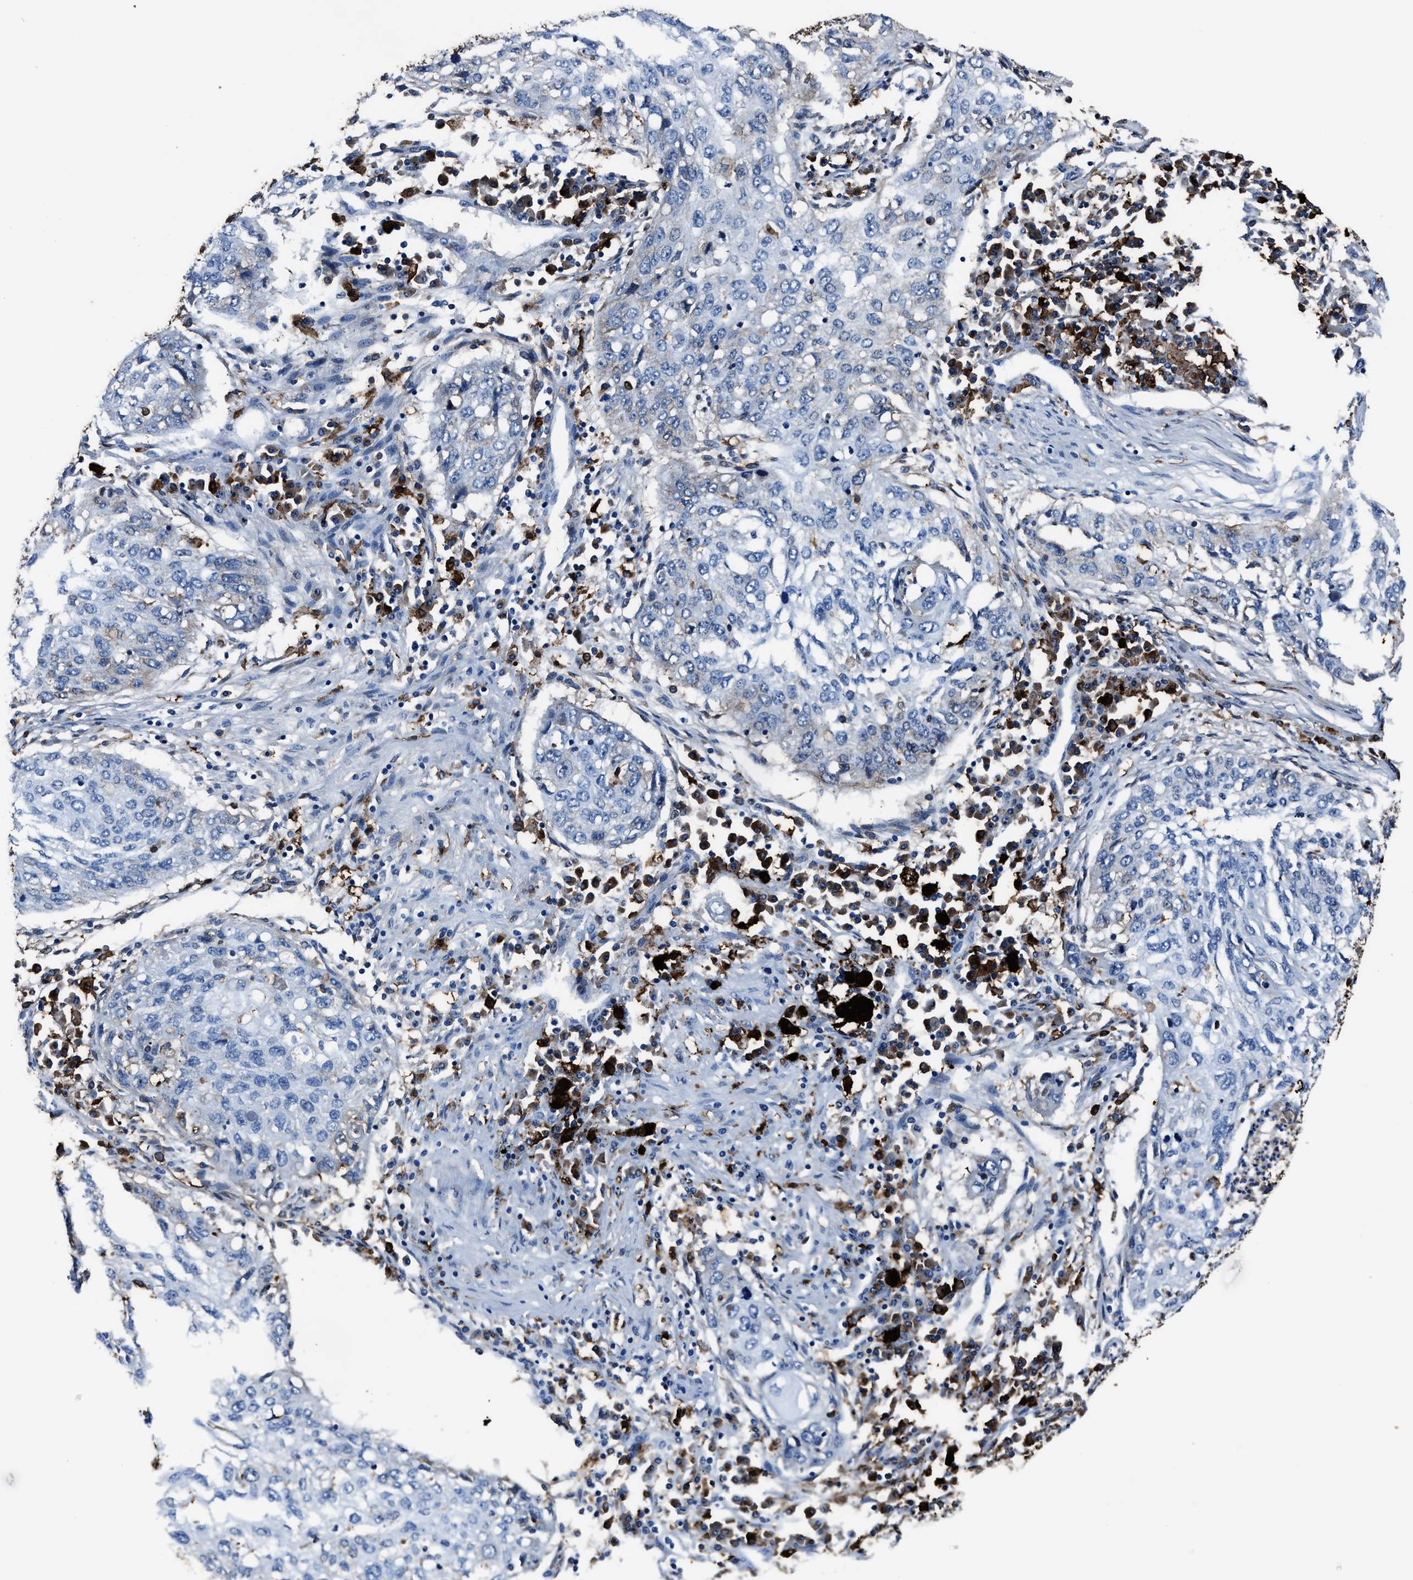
{"staining": {"intensity": "negative", "quantity": "none", "location": "none"}, "tissue": "lung cancer", "cell_type": "Tumor cells", "image_type": "cancer", "snomed": [{"axis": "morphology", "description": "Squamous cell carcinoma, NOS"}, {"axis": "topography", "description": "Lung"}], "caption": "Photomicrograph shows no significant protein positivity in tumor cells of lung cancer (squamous cell carcinoma).", "gene": "FTL", "patient": {"sex": "female", "age": 63}}